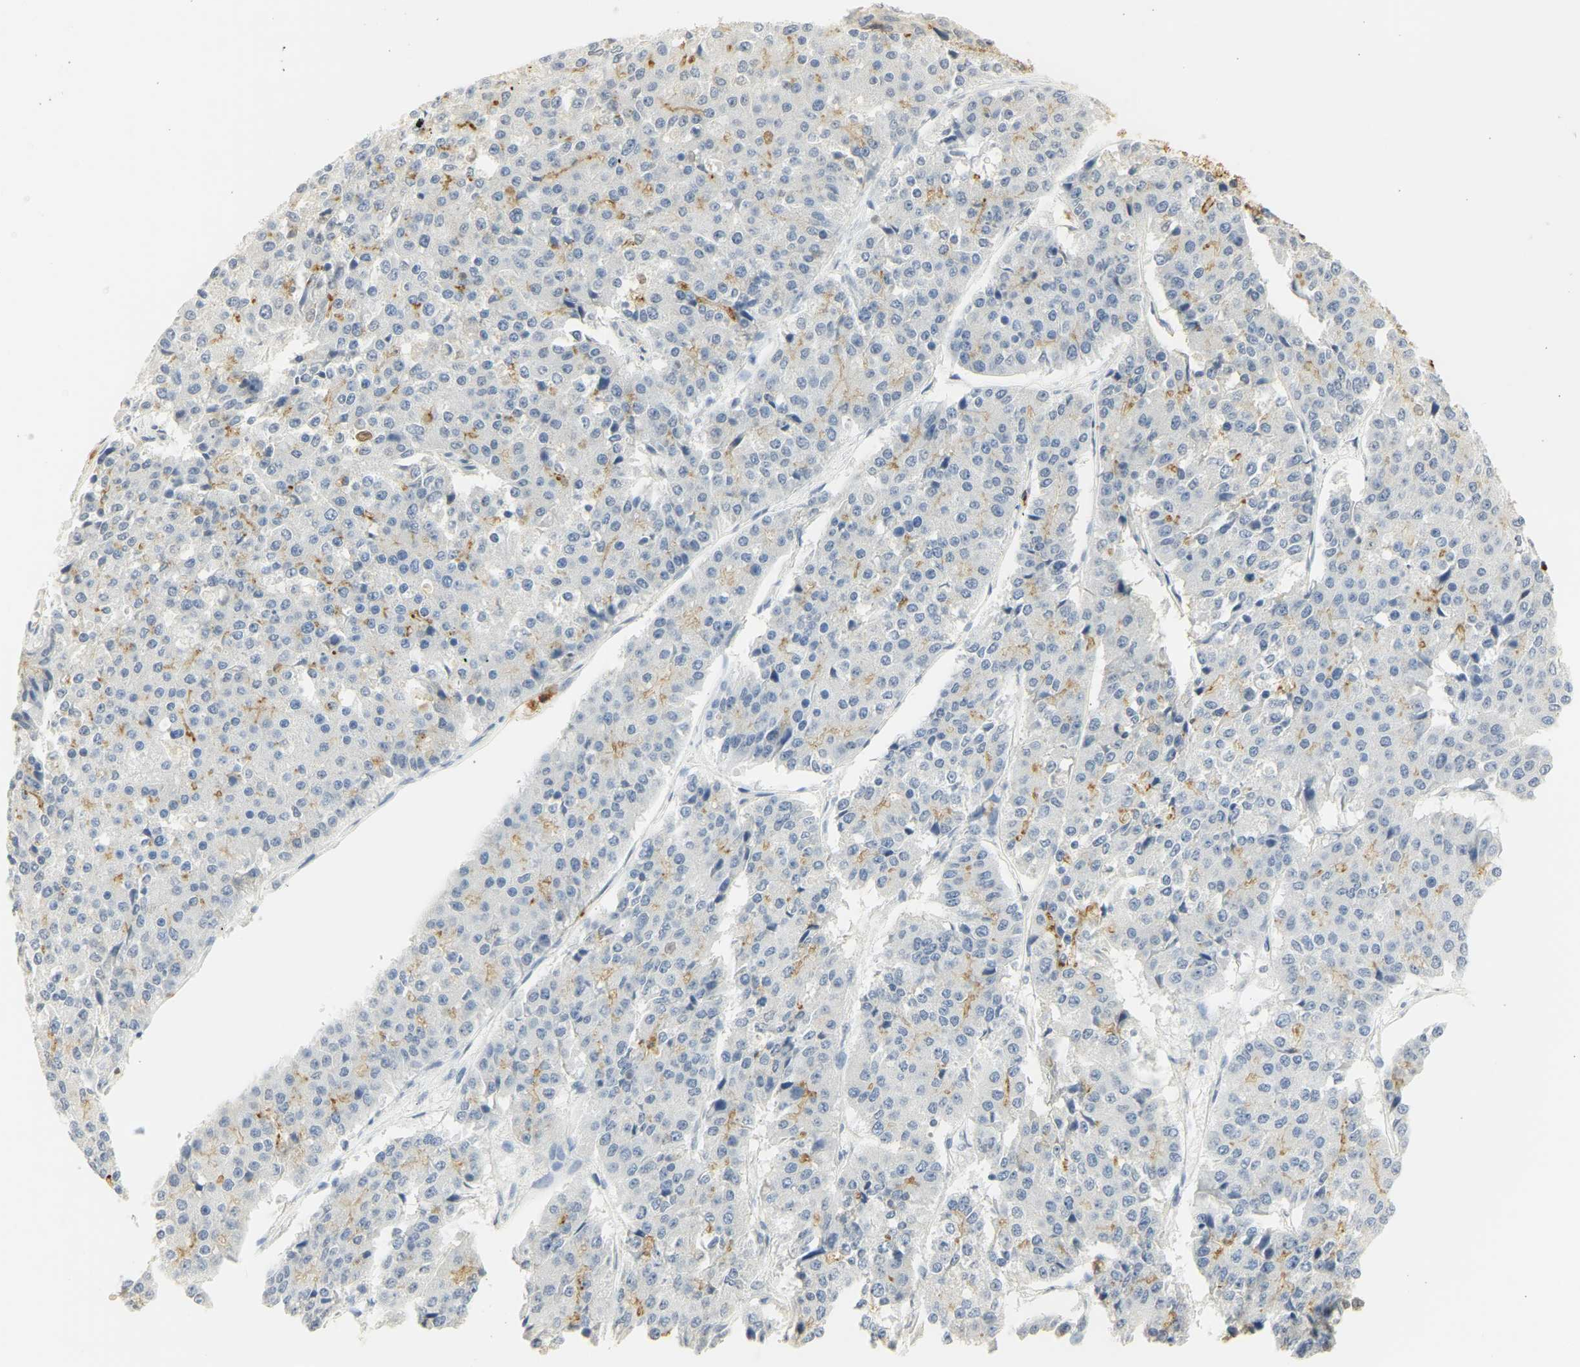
{"staining": {"intensity": "moderate", "quantity": "<25%", "location": "cytoplasmic/membranous"}, "tissue": "pancreatic cancer", "cell_type": "Tumor cells", "image_type": "cancer", "snomed": [{"axis": "morphology", "description": "Adenocarcinoma, NOS"}, {"axis": "topography", "description": "Pancreas"}], "caption": "High-power microscopy captured an IHC micrograph of pancreatic adenocarcinoma, revealing moderate cytoplasmic/membranous expression in approximately <25% of tumor cells.", "gene": "CEACAM5", "patient": {"sex": "male", "age": 50}}